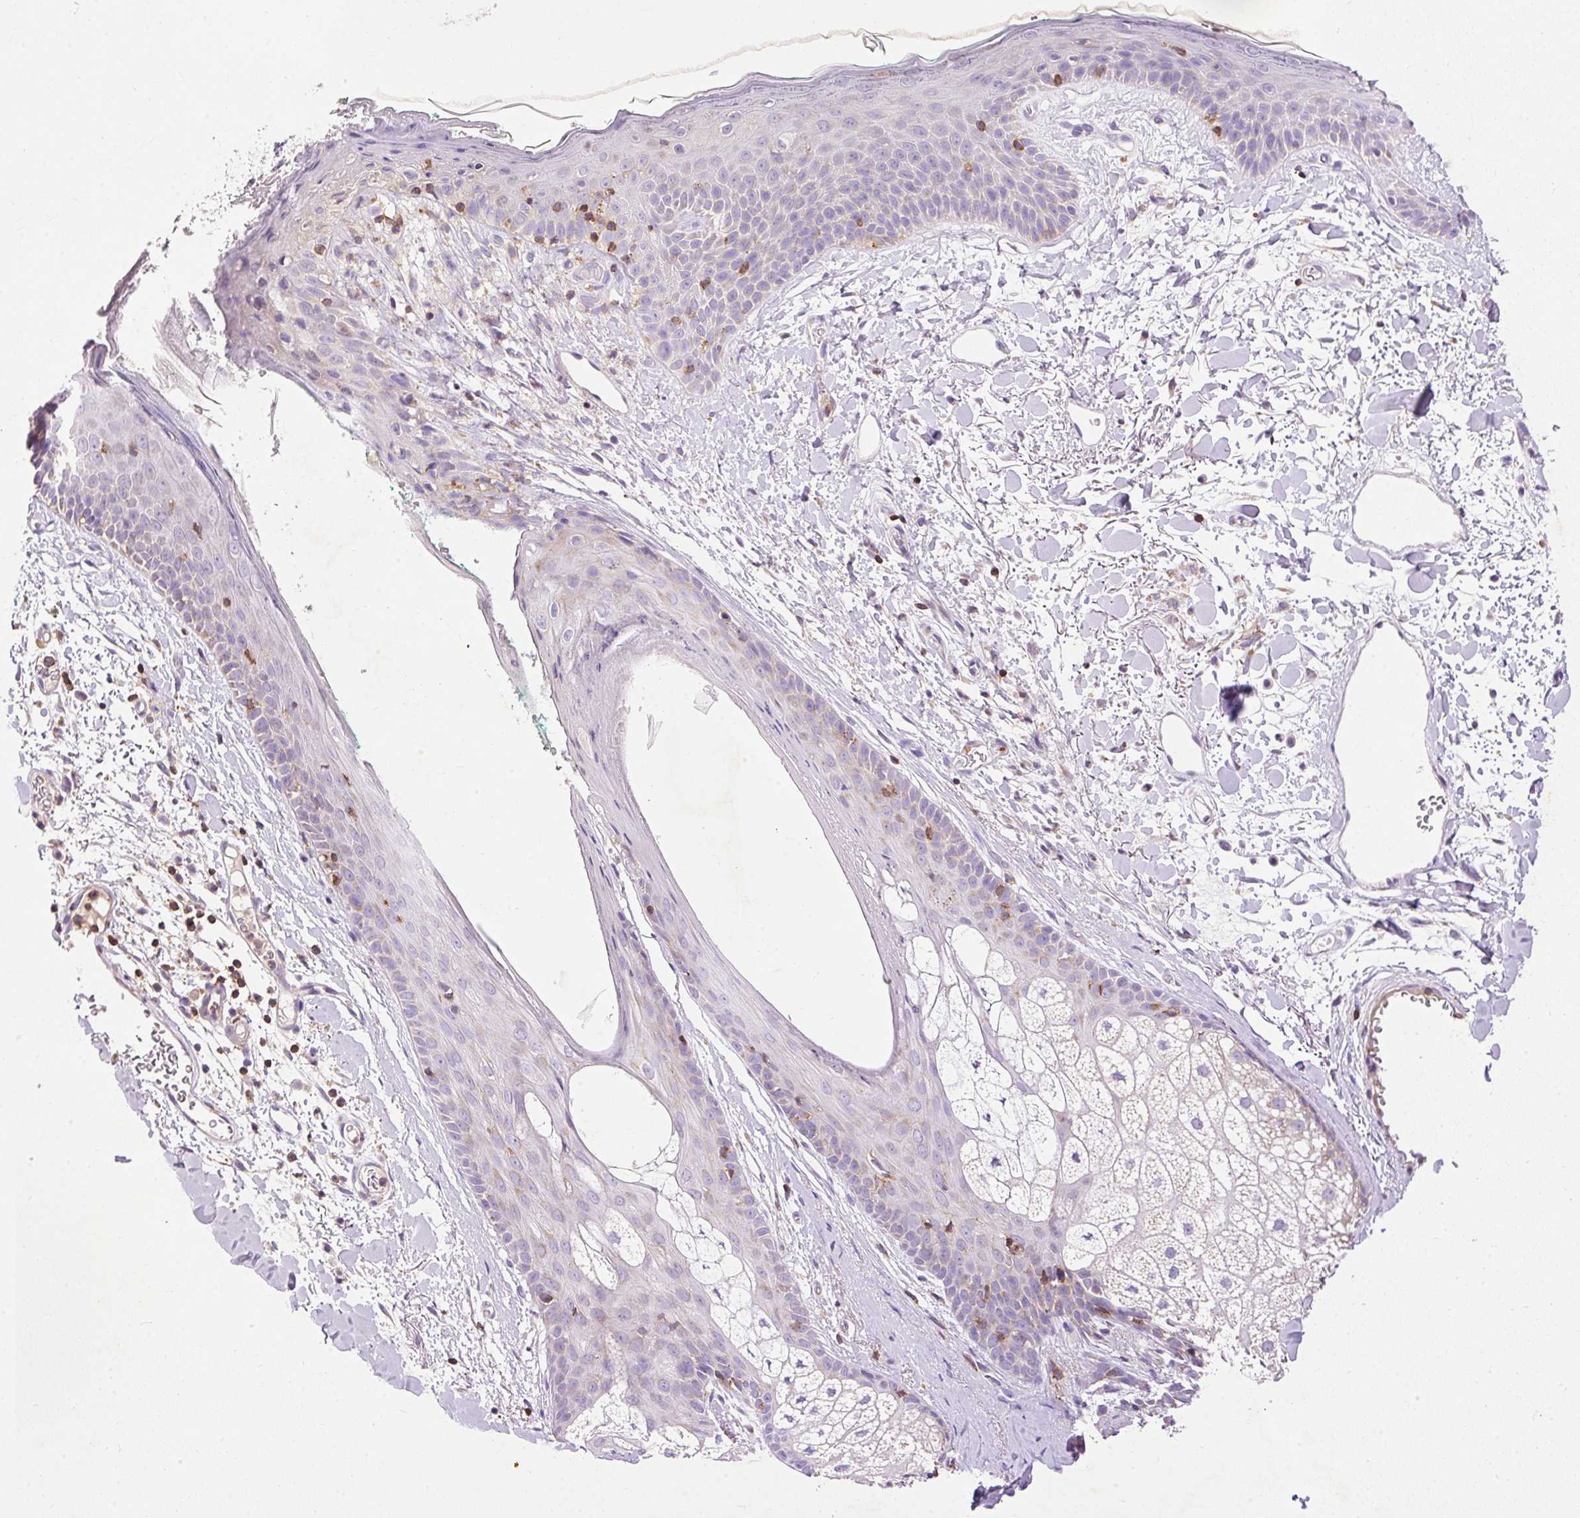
{"staining": {"intensity": "negative", "quantity": "none", "location": "none"}, "tissue": "skin", "cell_type": "Fibroblasts", "image_type": "normal", "snomed": [{"axis": "morphology", "description": "Normal tissue, NOS"}, {"axis": "topography", "description": "Skin"}], "caption": "The histopathology image displays no significant staining in fibroblasts of skin. (Stains: DAB (3,3'-diaminobenzidine) immunohistochemistry with hematoxylin counter stain, Microscopy: brightfield microscopy at high magnification).", "gene": "IMMT", "patient": {"sex": "male", "age": 79}}